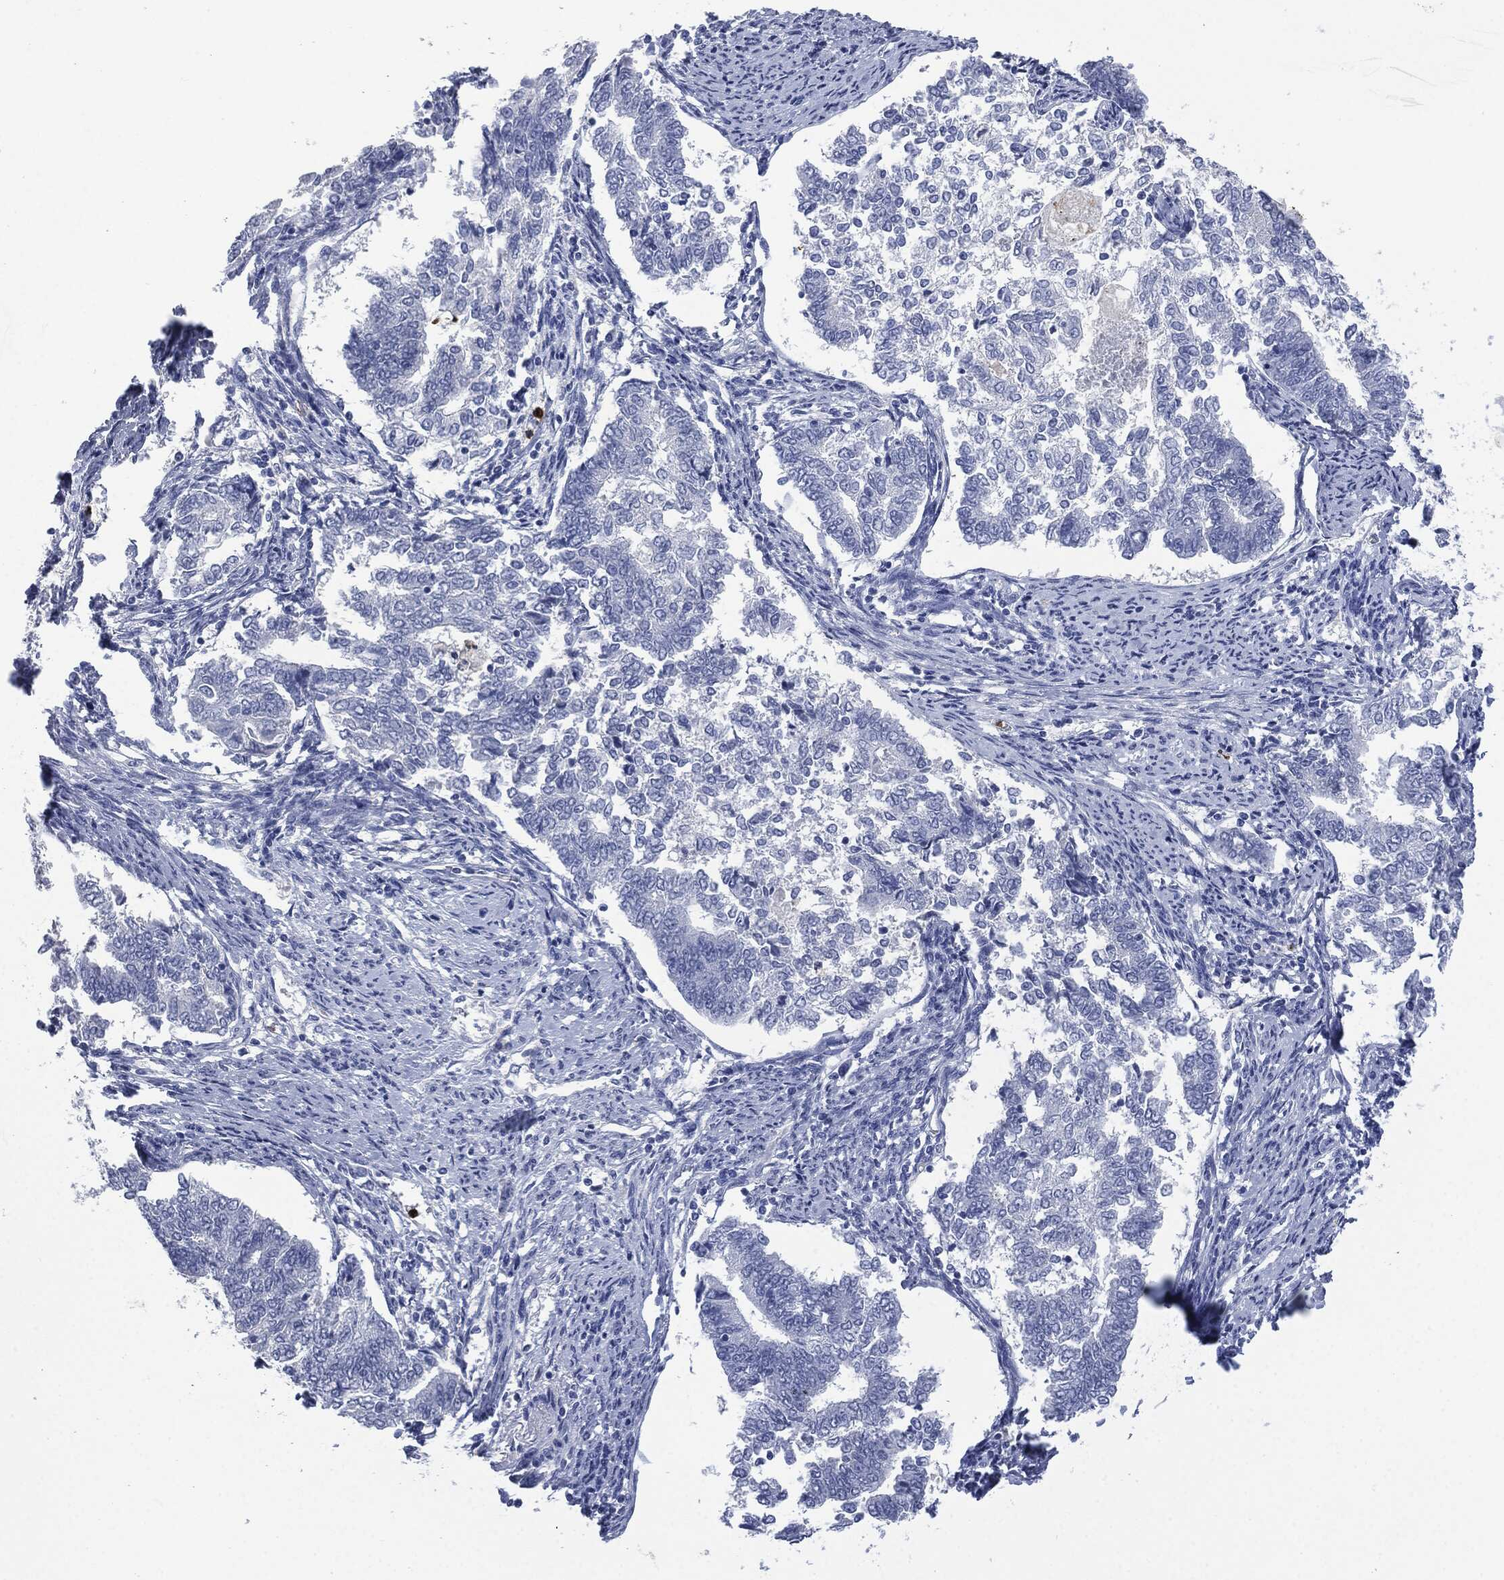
{"staining": {"intensity": "negative", "quantity": "none", "location": "none"}, "tissue": "endometrial cancer", "cell_type": "Tumor cells", "image_type": "cancer", "snomed": [{"axis": "morphology", "description": "Adenocarcinoma, NOS"}, {"axis": "topography", "description": "Endometrium"}], "caption": "Adenocarcinoma (endometrial) stained for a protein using immunohistochemistry (IHC) shows no positivity tumor cells.", "gene": "CEACAM8", "patient": {"sex": "female", "age": 65}}